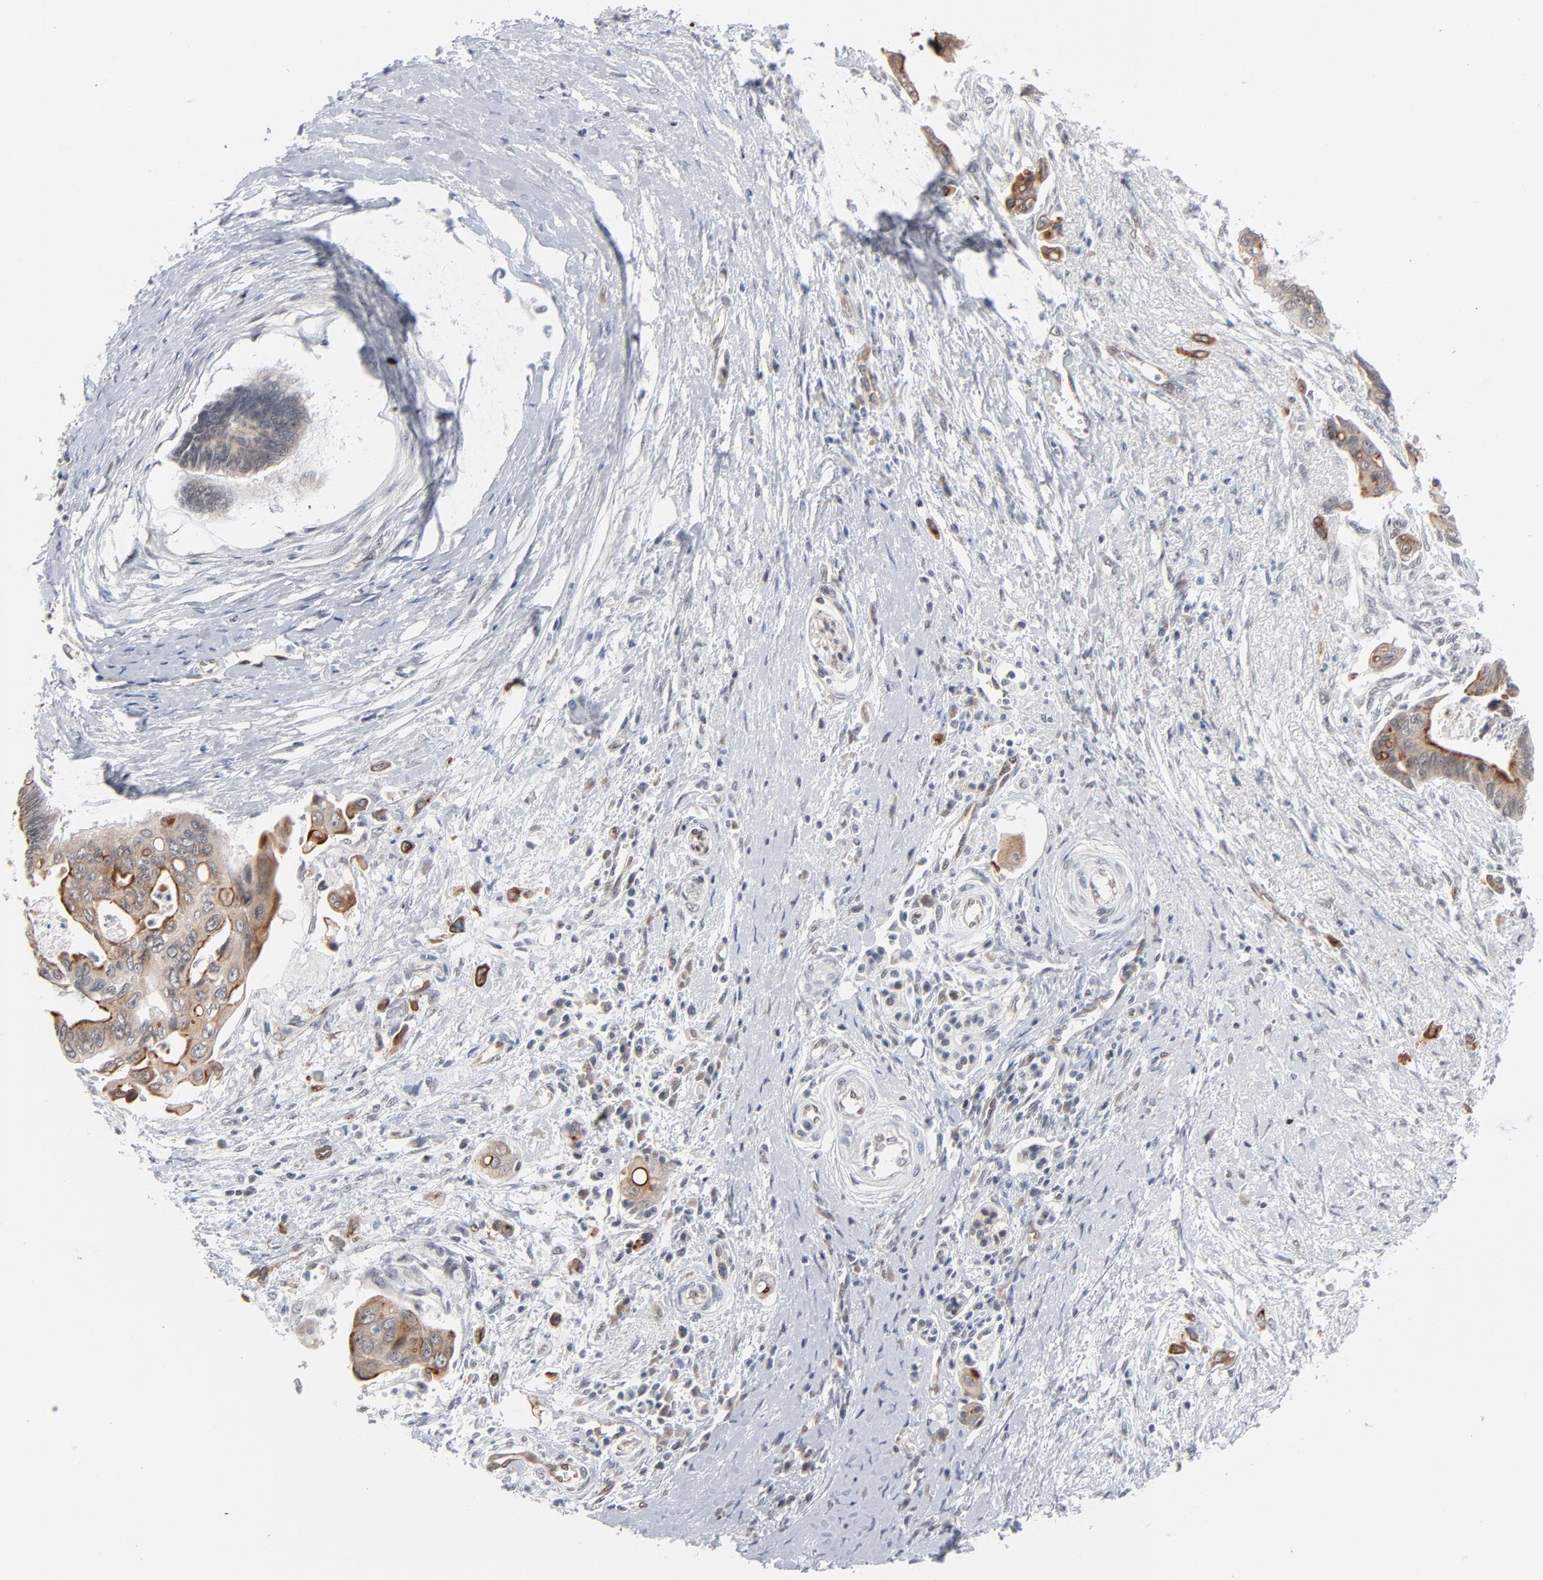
{"staining": {"intensity": "moderate", "quantity": ">75%", "location": "cytoplasmic/membranous"}, "tissue": "pancreatic cancer", "cell_type": "Tumor cells", "image_type": "cancer", "snomed": [{"axis": "morphology", "description": "Adenocarcinoma, NOS"}, {"axis": "topography", "description": "Pancreas"}], "caption": "Immunohistochemistry (IHC) staining of pancreatic cancer (adenocarcinoma), which demonstrates medium levels of moderate cytoplasmic/membranous staining in approximately >75% of tumor cells indicating moderate cytoplasmic/membranous protein positivity. The staining was performed using DAB (3,3'-diaminobenzidine) (brown) for protein detection and nuclei were counterstained in hematoxylin (blue).", "gene": "ITPR3", "patient": {"sex": "female", "age": 70}}